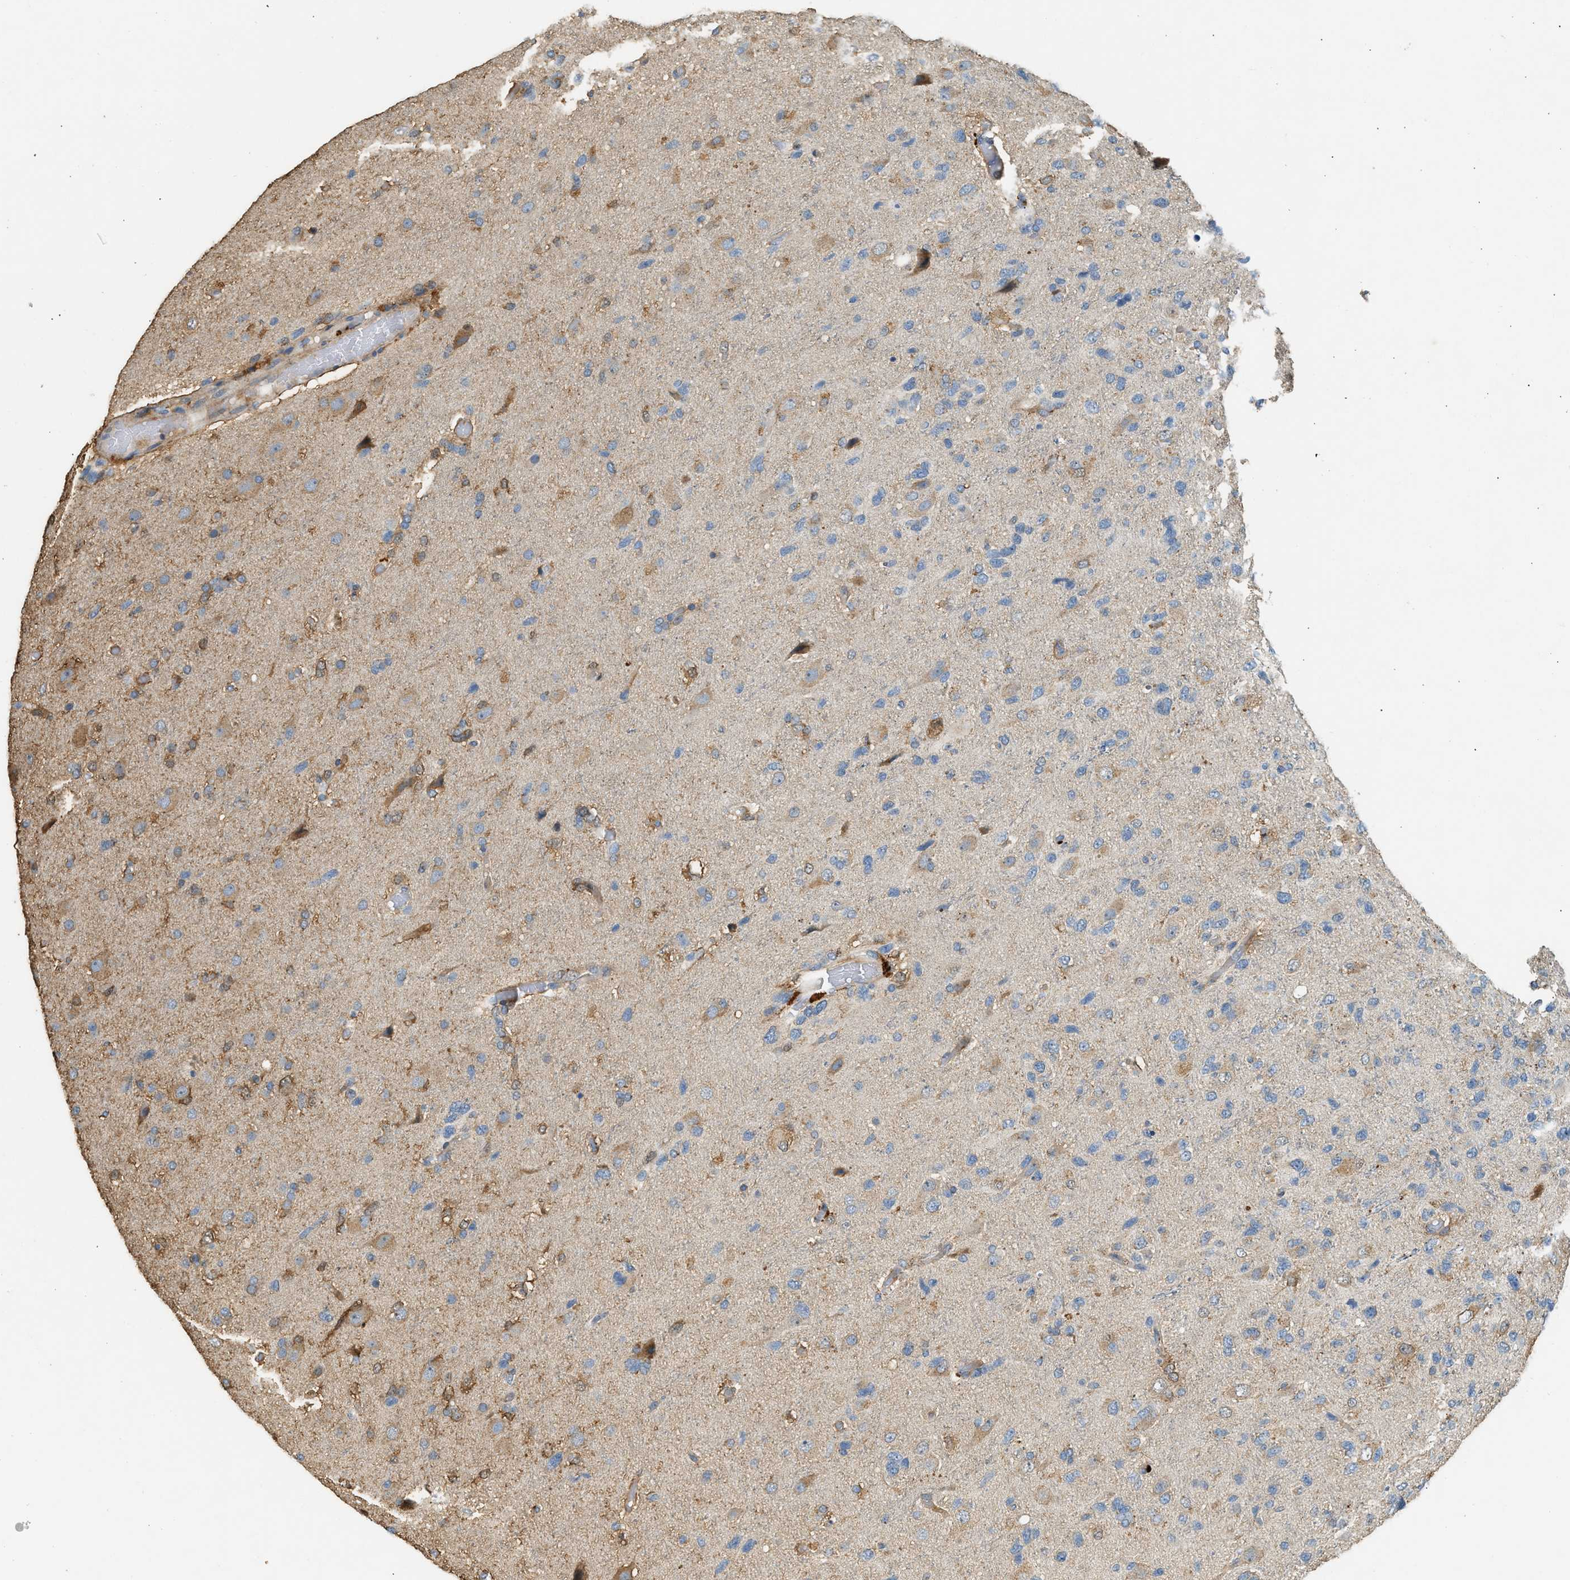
{"staining": {"intensity": "moderate", "quantity": "25%-75%", "location": "cytoplasmic/membranous"}, "tissue": "glioma", "cell_type": "Tumor cells", "image_type": "cancer", "snomed": [{"axis": "morphology", "description": "Glioma, malignant, High grade"}, {"axis": "topography", "description": "Brain"}], "caption": "IHC staining of malignant glioma (high-grade), which exhibits medium levels of moderate cytoplasmic/membranous positivity in about 25%-75% of tumor cells indicating moderate cytoplasmic/membranous protein expression. The staining was performed using DAB (brown) for protein detection and nuclei were counterstained in hematoxylin (blue).", "gene": "CTSB", "patient": {"sex": "female", "age": 58}}